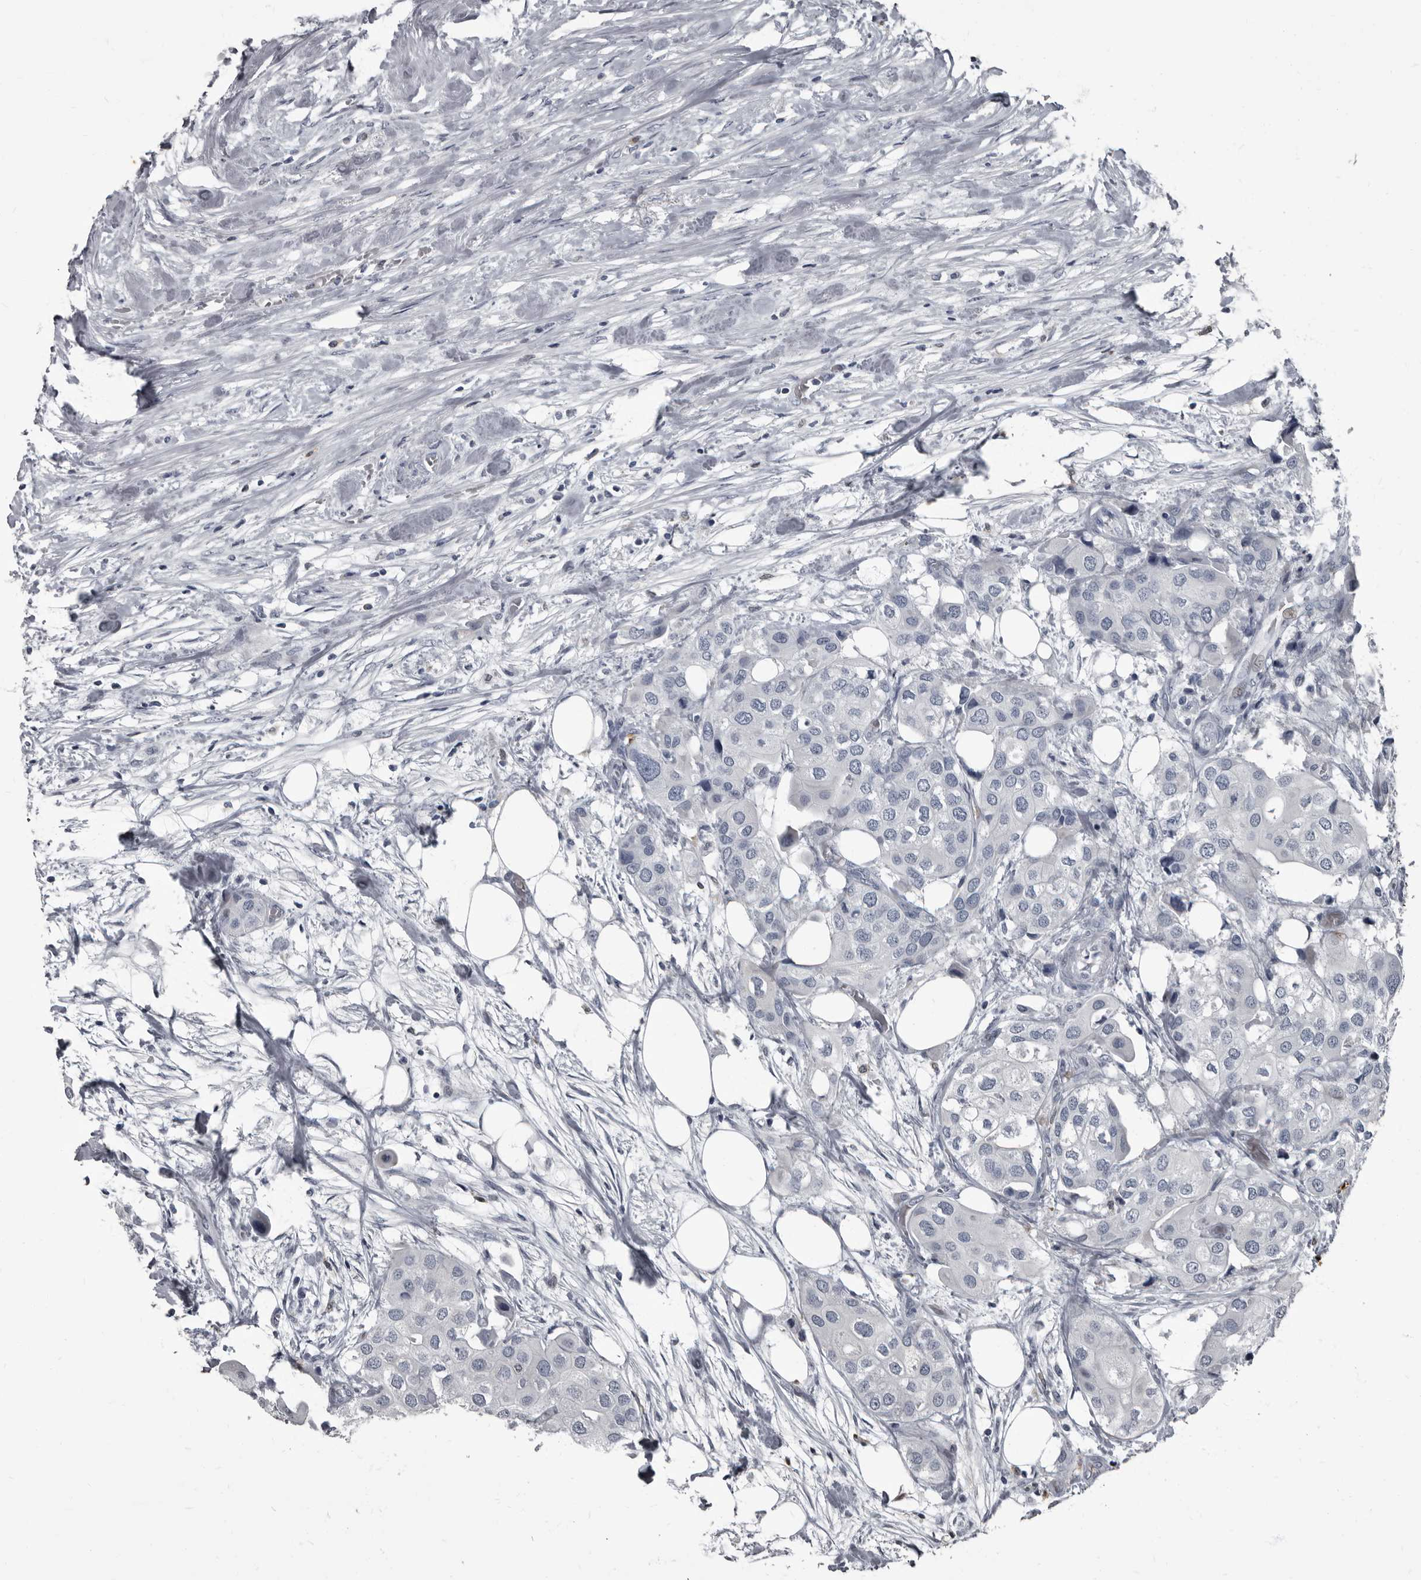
{"staining": {"intensity": "negative", "quantity": "none", "location": "none"}, "tissue": "urothelial cancer", "cell_type": "Tumor cells", "image_type": "cancer", "snomed": [{"axis": "morphology", "description": "Urothelial carcinoma, High grade"}, {"axis": "topography", "description": "Urinary bladder"}], "caption": "Tumor cells are negative for protein expression in human urothelial carcinoma (high-grade). The staining is performed using DAB brown chromogen with nuclei counter-stained in using hematoxylin.", "gene": "TPD52L1", "patient": {"sex": "male", "age": 64}}